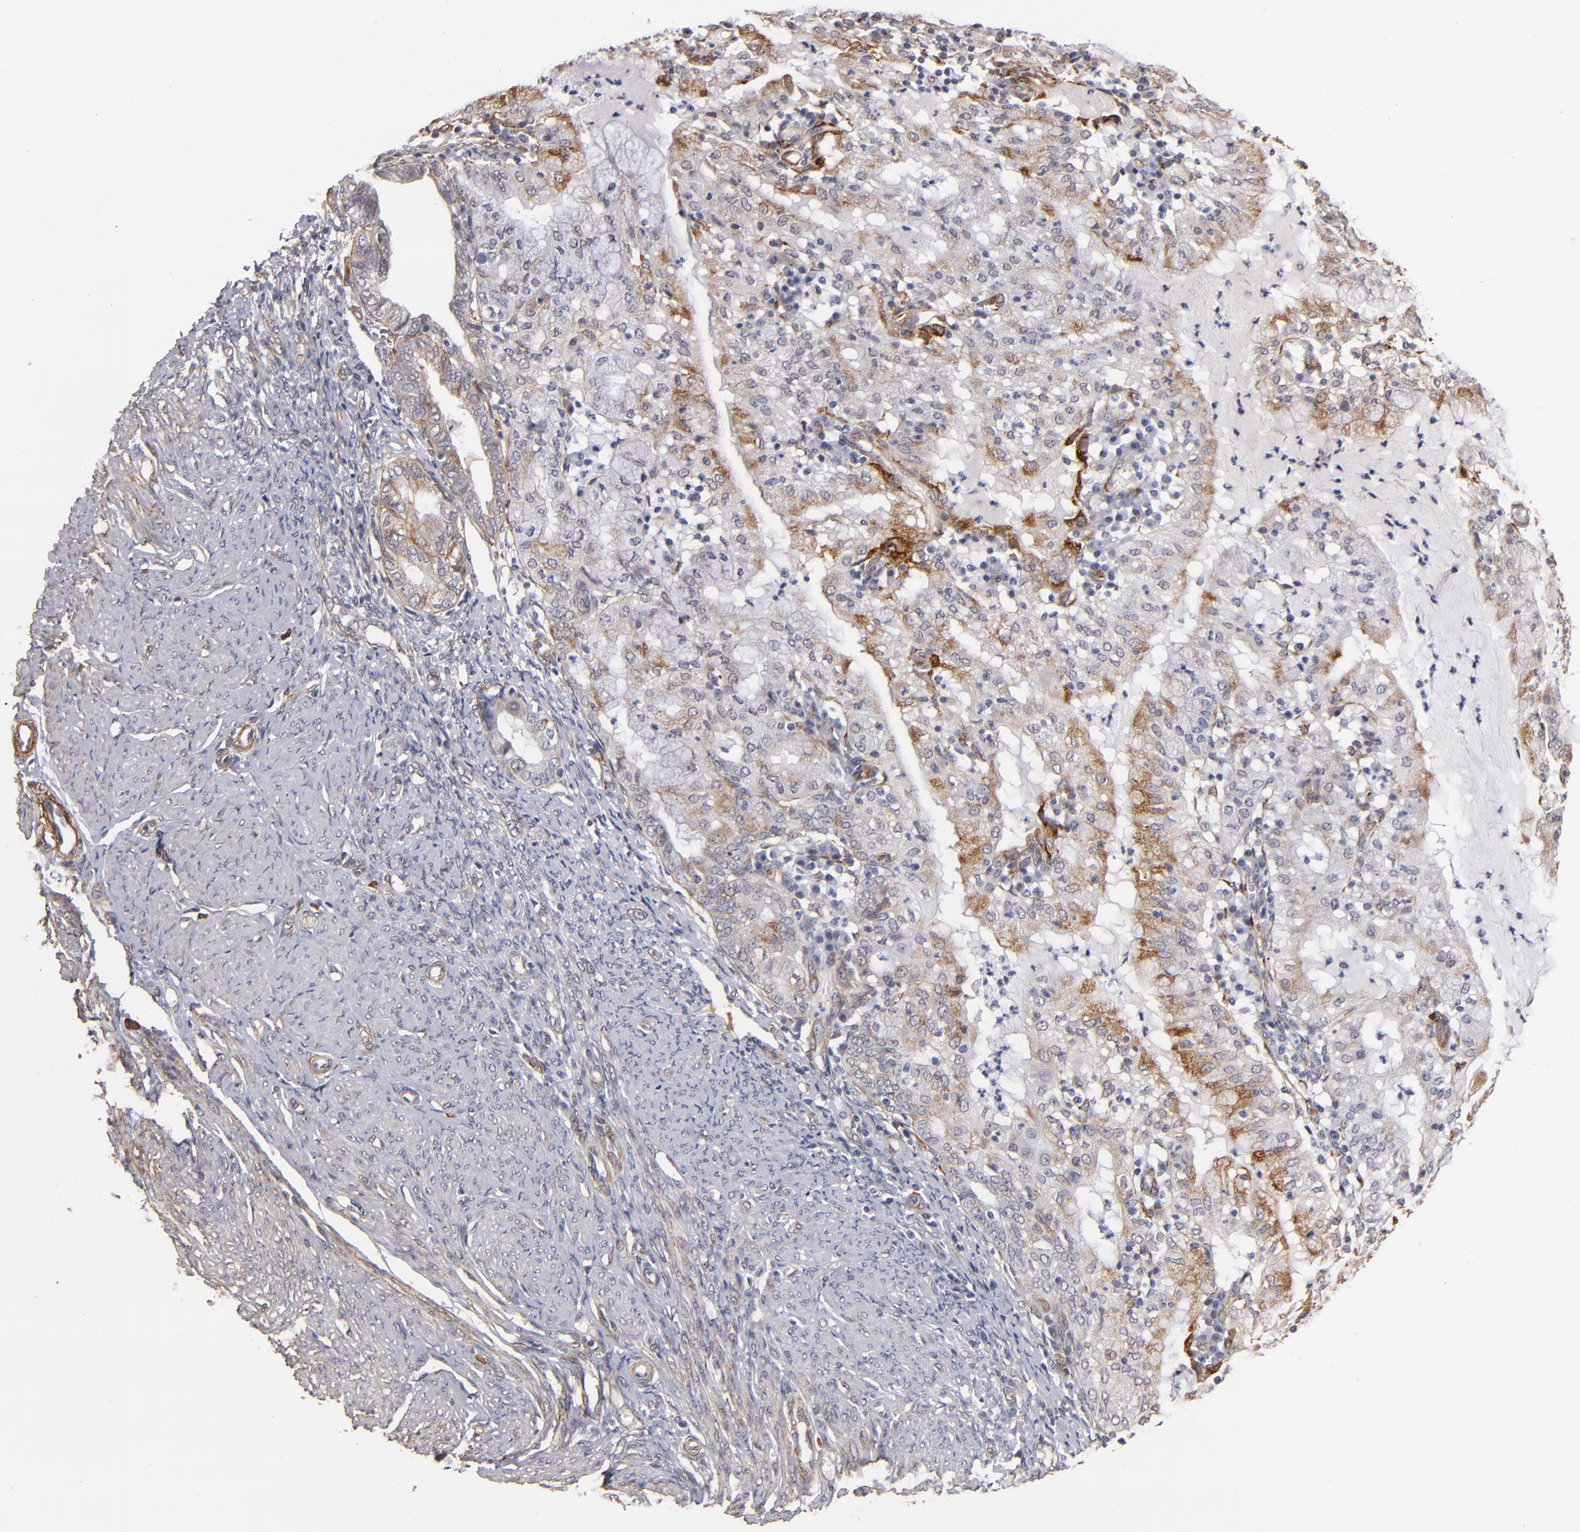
{"staining": {"intensity": "moderate", "quantity": "<25%", "location": "cytoplasmic/membranous"}, "tissue": "endometrial cancer", "cell_type": "Tumor cells", "image_type": "cancer", "snomed": [{"axis": "morphology", "description": "Adenocarcinoma, NOS"}, {"axis": "topography", "description": "Endometrium"}], "caption": "Endometrial cancer stained with immunohistochemistry exhibits moderate cytoplasmic/membranous staining in about <25% of tumor cells.", "gene": "LAMC1", "patient": {"sex": "female", "age": 63}}